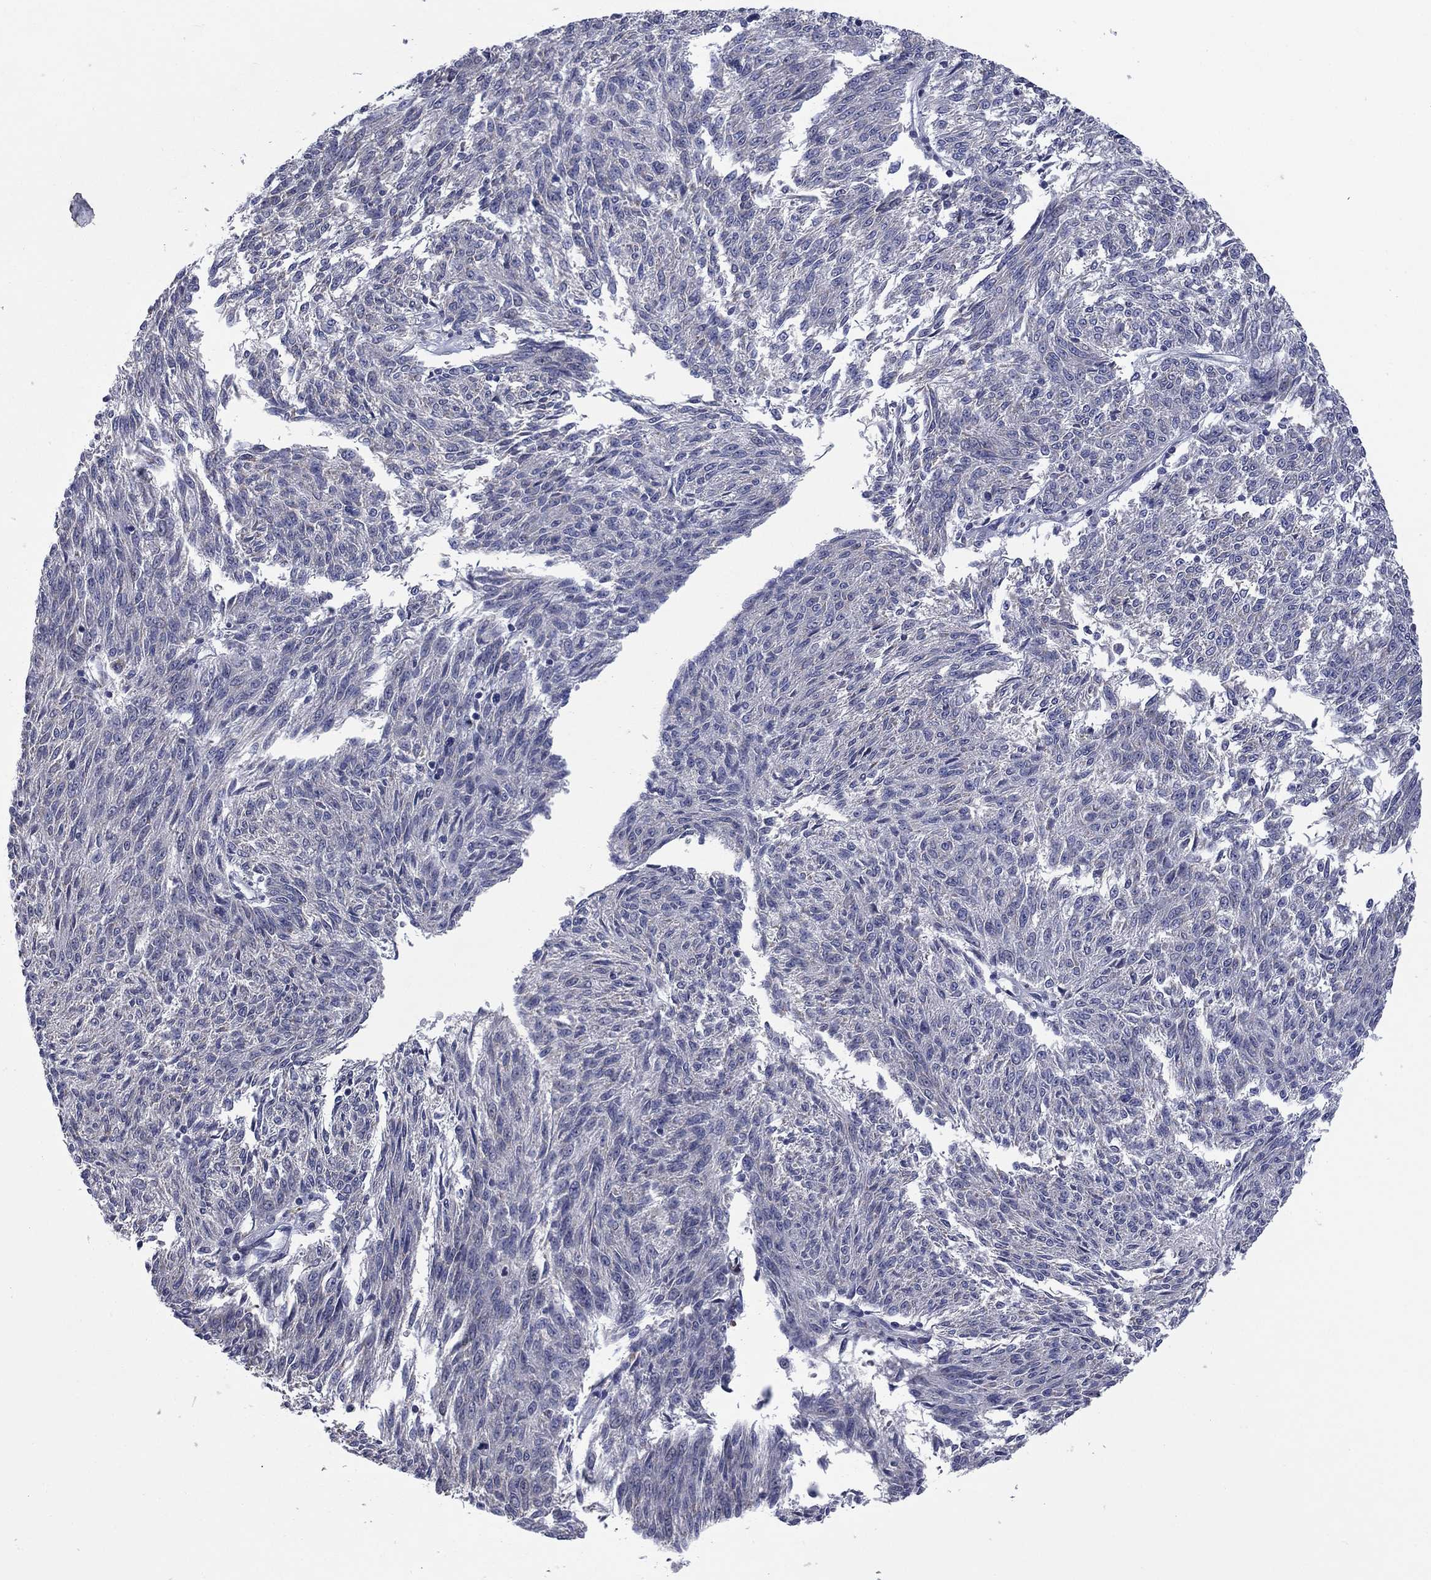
{"staining": {"intensity": "negative", "quantity": "none", "location": "none"}, "tissue": "melanoma", "cell_type": "Tumor cells", "image_type": "cancer", "snomed": [{"axis": "morphology", "description": "Malignant melanoma, NOS"}, {"axis": "topography", "description": "Skin"}], "caption": "DAB immunohistochemical staining of human malignant melanoma demonstrates no significant positivity in tumor cells.", "gene": "FRK", "patient": {"sex": "female", "age": 72}}